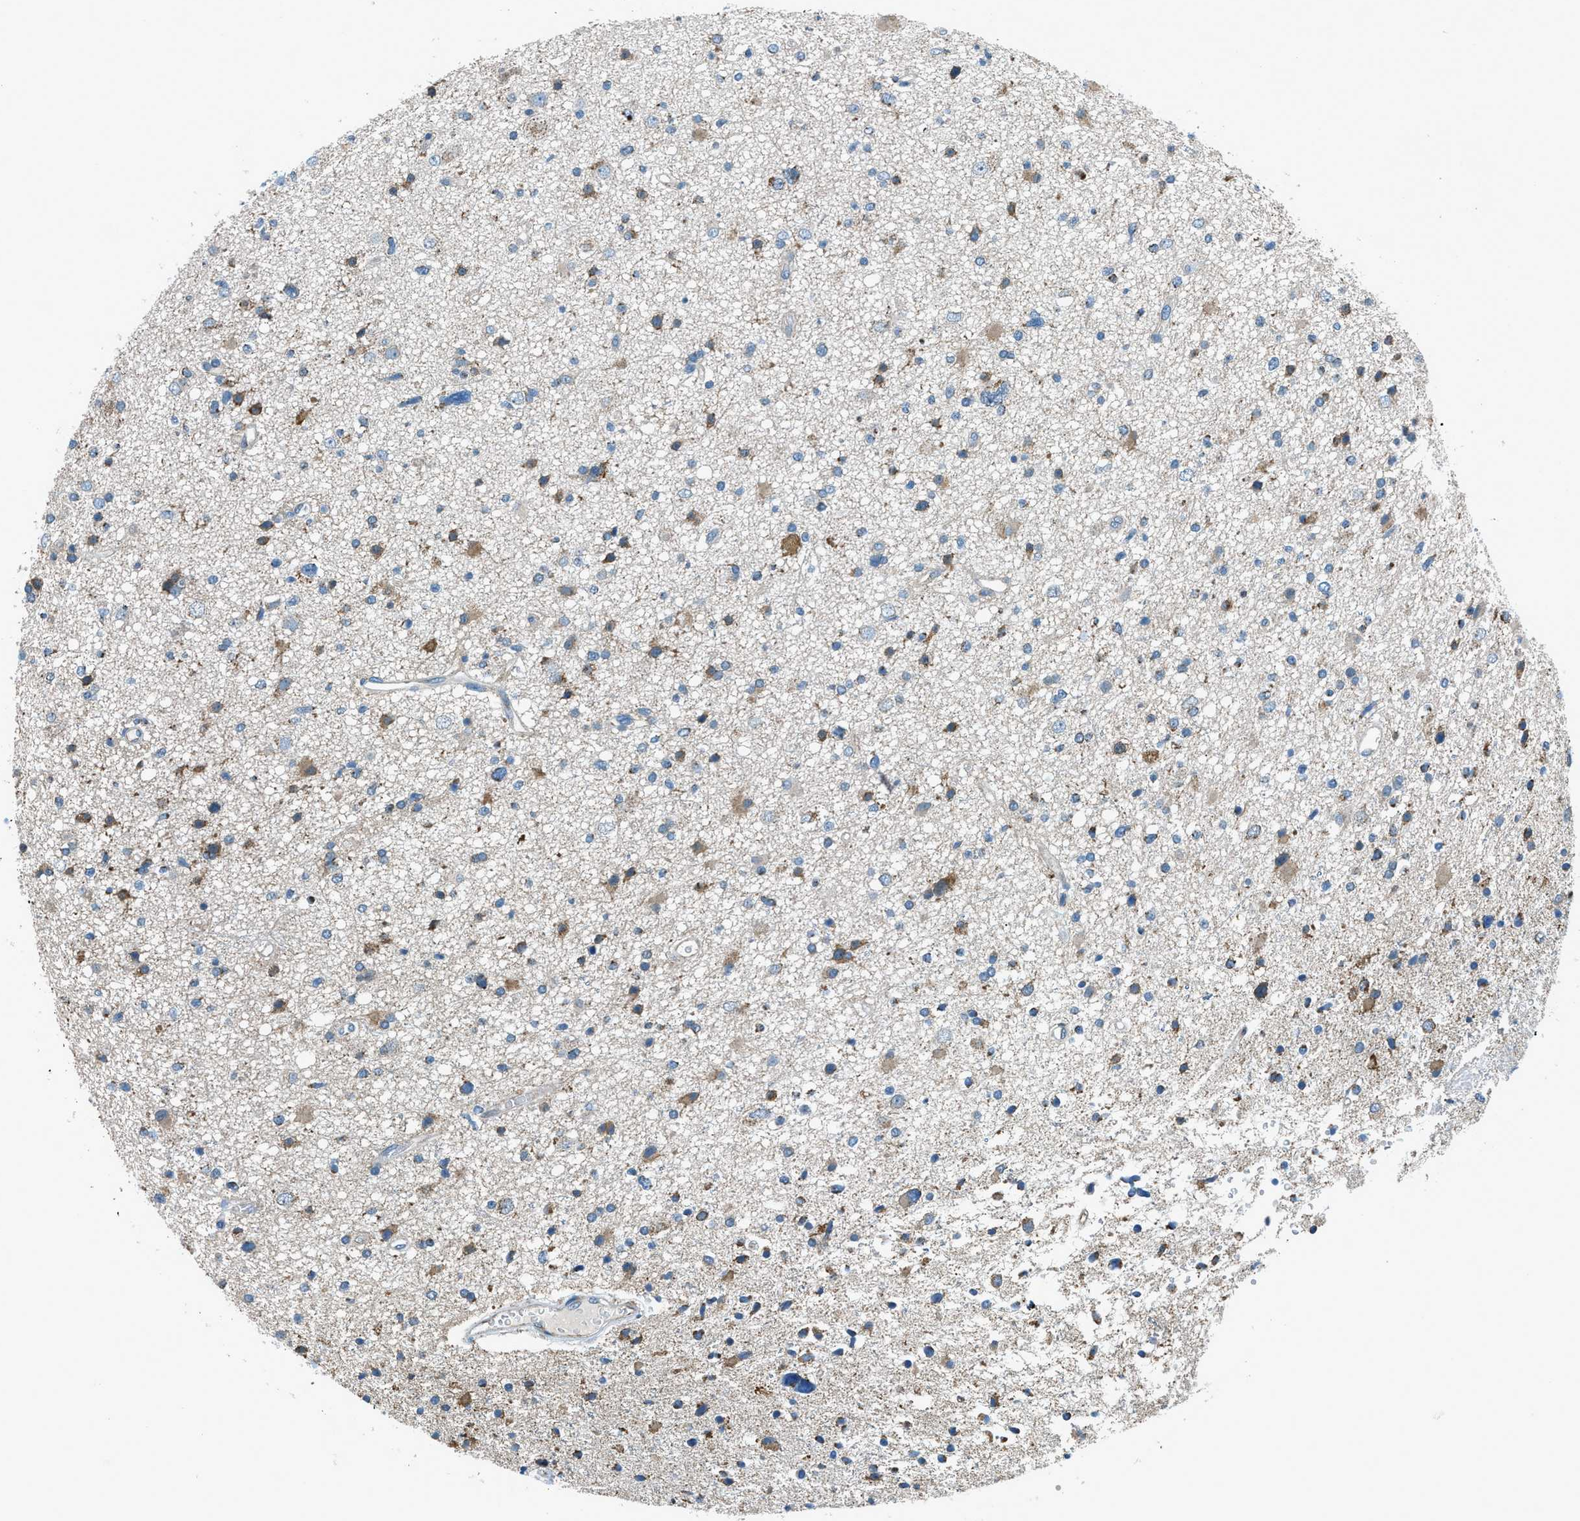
{"staining": {"intensity": "moderate", "quantity": "<25%", "location": "cytoplasmic/membranous"}, "tissue": "glioma", "cell_type": "Tumor cells", "image_type": "cancer", "snomed": [{"axis": "morphology", "description": "Glioma, malignant, High grade"}, {"axis": "topography", "description": "Brain"}], "caption": "High-magnification brightfield microscopy of glioma stained with DAB (brown) and counterstained with hematoxylin (blue). tumor cells exhibit moderate cytoplasmic/membranous staining is appreciated in approximately<25% of cells. Immunohistochemistry stains the protein of interest in brown and the nuclei are stained blue.", "gene": "PIGG", "patient": {"sex": "male", "age": 33}}